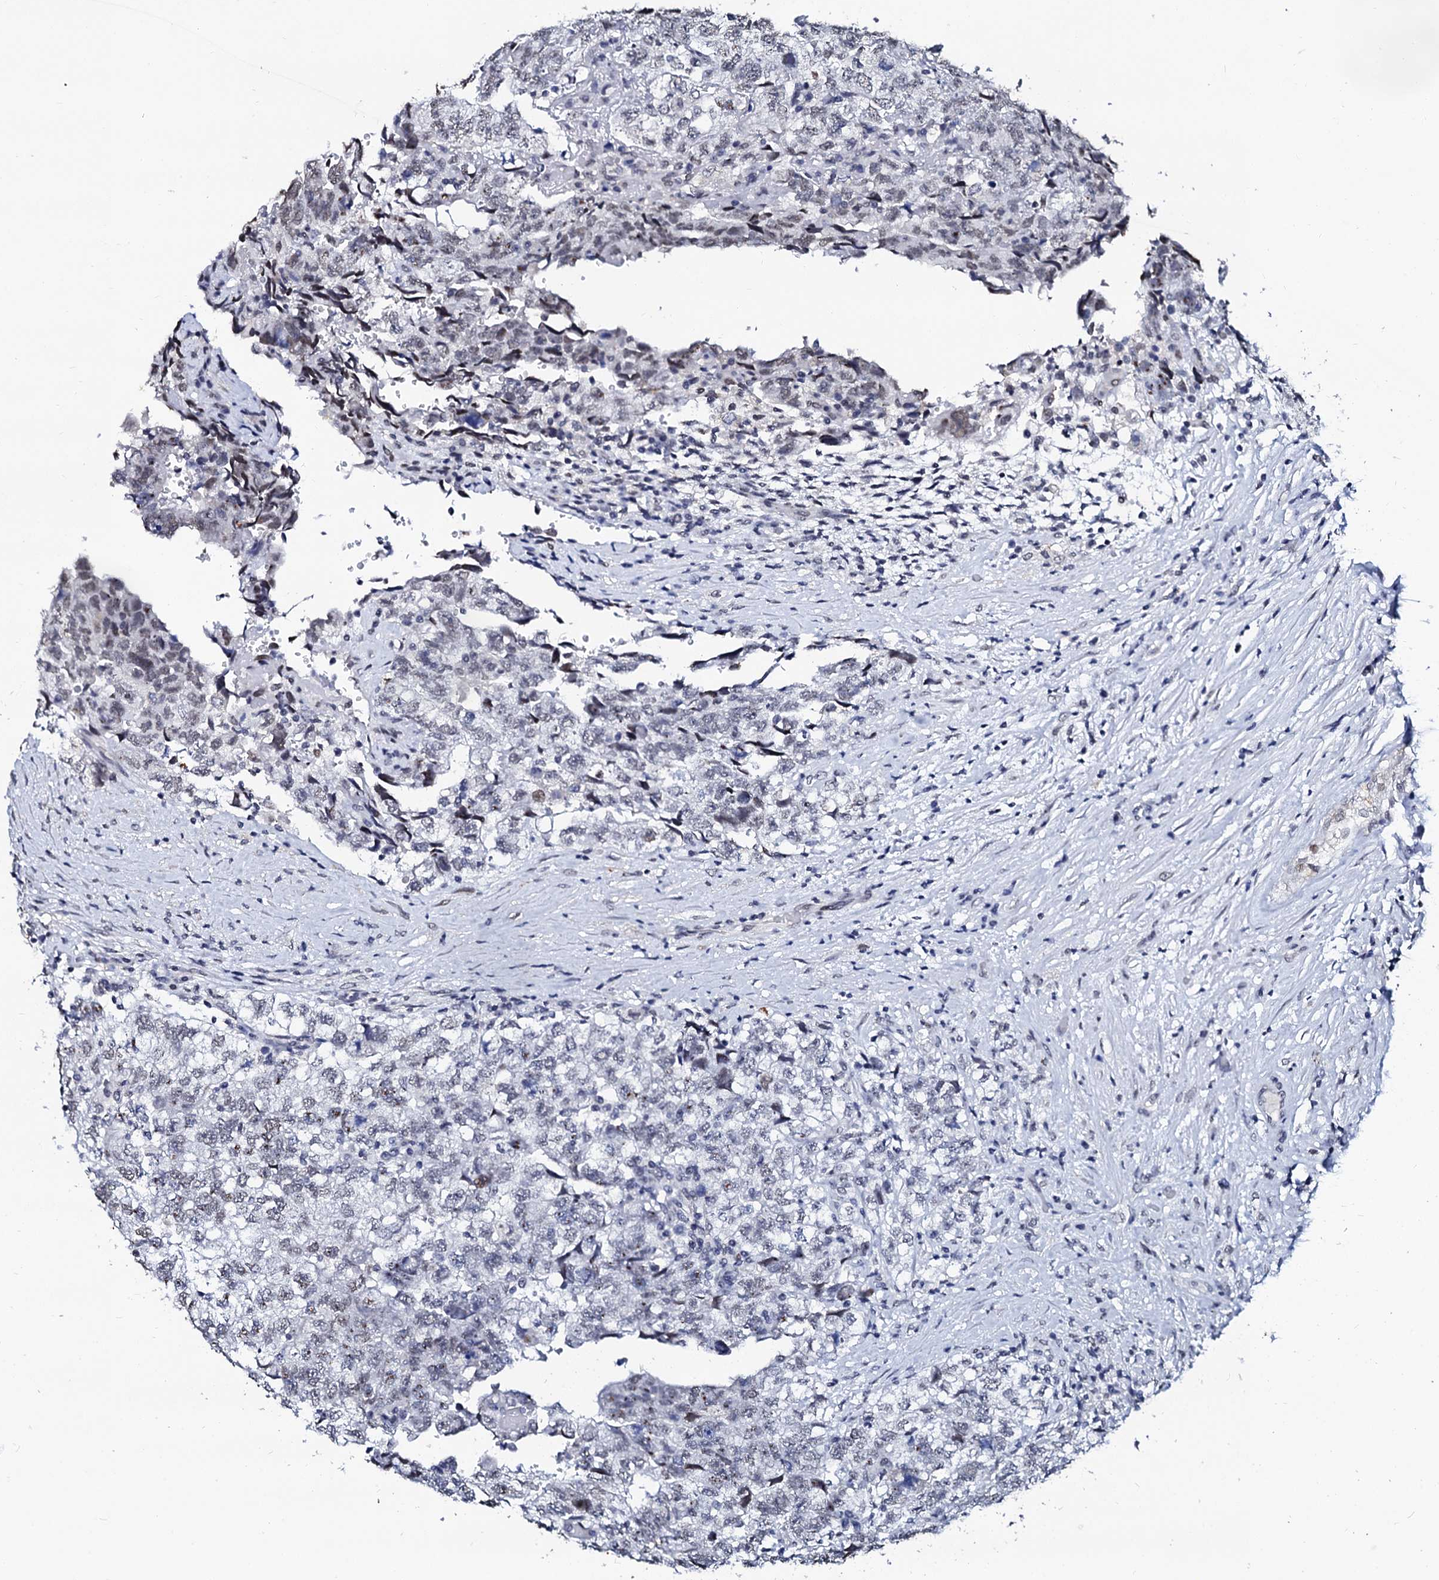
{"staining": {"intensity": "weak", "quantity": "<25%", "location": "nuclear"}, "tissue": "testis cancer", "cell_type": "Tumor cells", "image_type": "cancer", "snomed": [{"axis": "morphology", "description": "Carcinoma, Embryonal, NOS"}, {"axis": "topography", "description": "Testis"}], "caption": "A micrograph of human testis cancer (embryonal carcinoma) is negative for staining in tumor cells.", "gene": "SPATA19", "patient": {"sex": "male", "age": 36}}